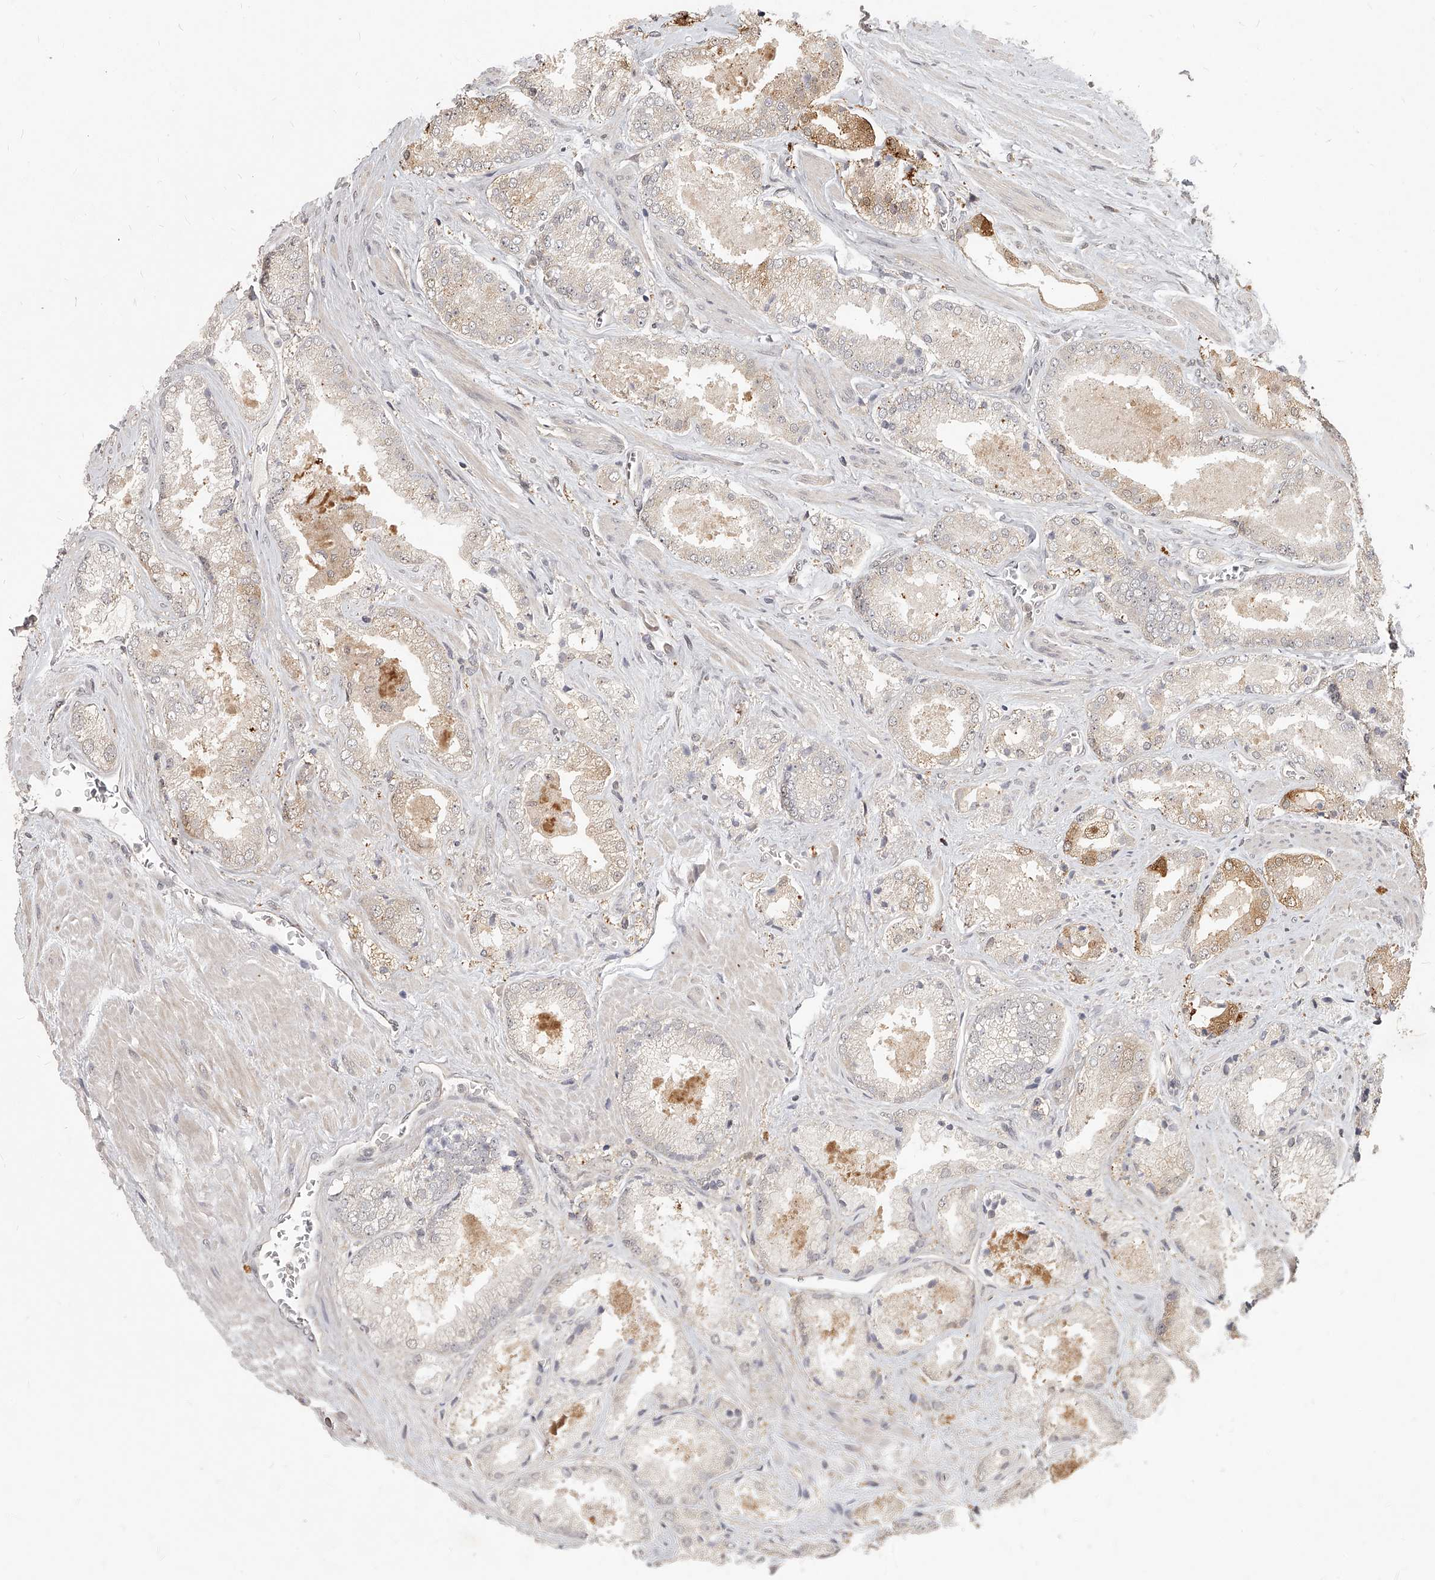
{"staining": {"intensity": "weak", "quantity": "<25%", "location": "cytoplasmic/membranous"}, "tissue": "prostate cancer", "cell_type": "Tumor cells", "image_type": "cancer", "snomed": [{"axis": "morphology", "description": "Adenocarcinoma, High grade"}, {"axis": "topography", "description": "Prostate"}], "caption": "Human prostate cancer stained for a protein using immunohistochemistry reveals no positivity in tumor cells.", "gene": "SLC37A1", "patient": {"sex": "male", "age": 58}}